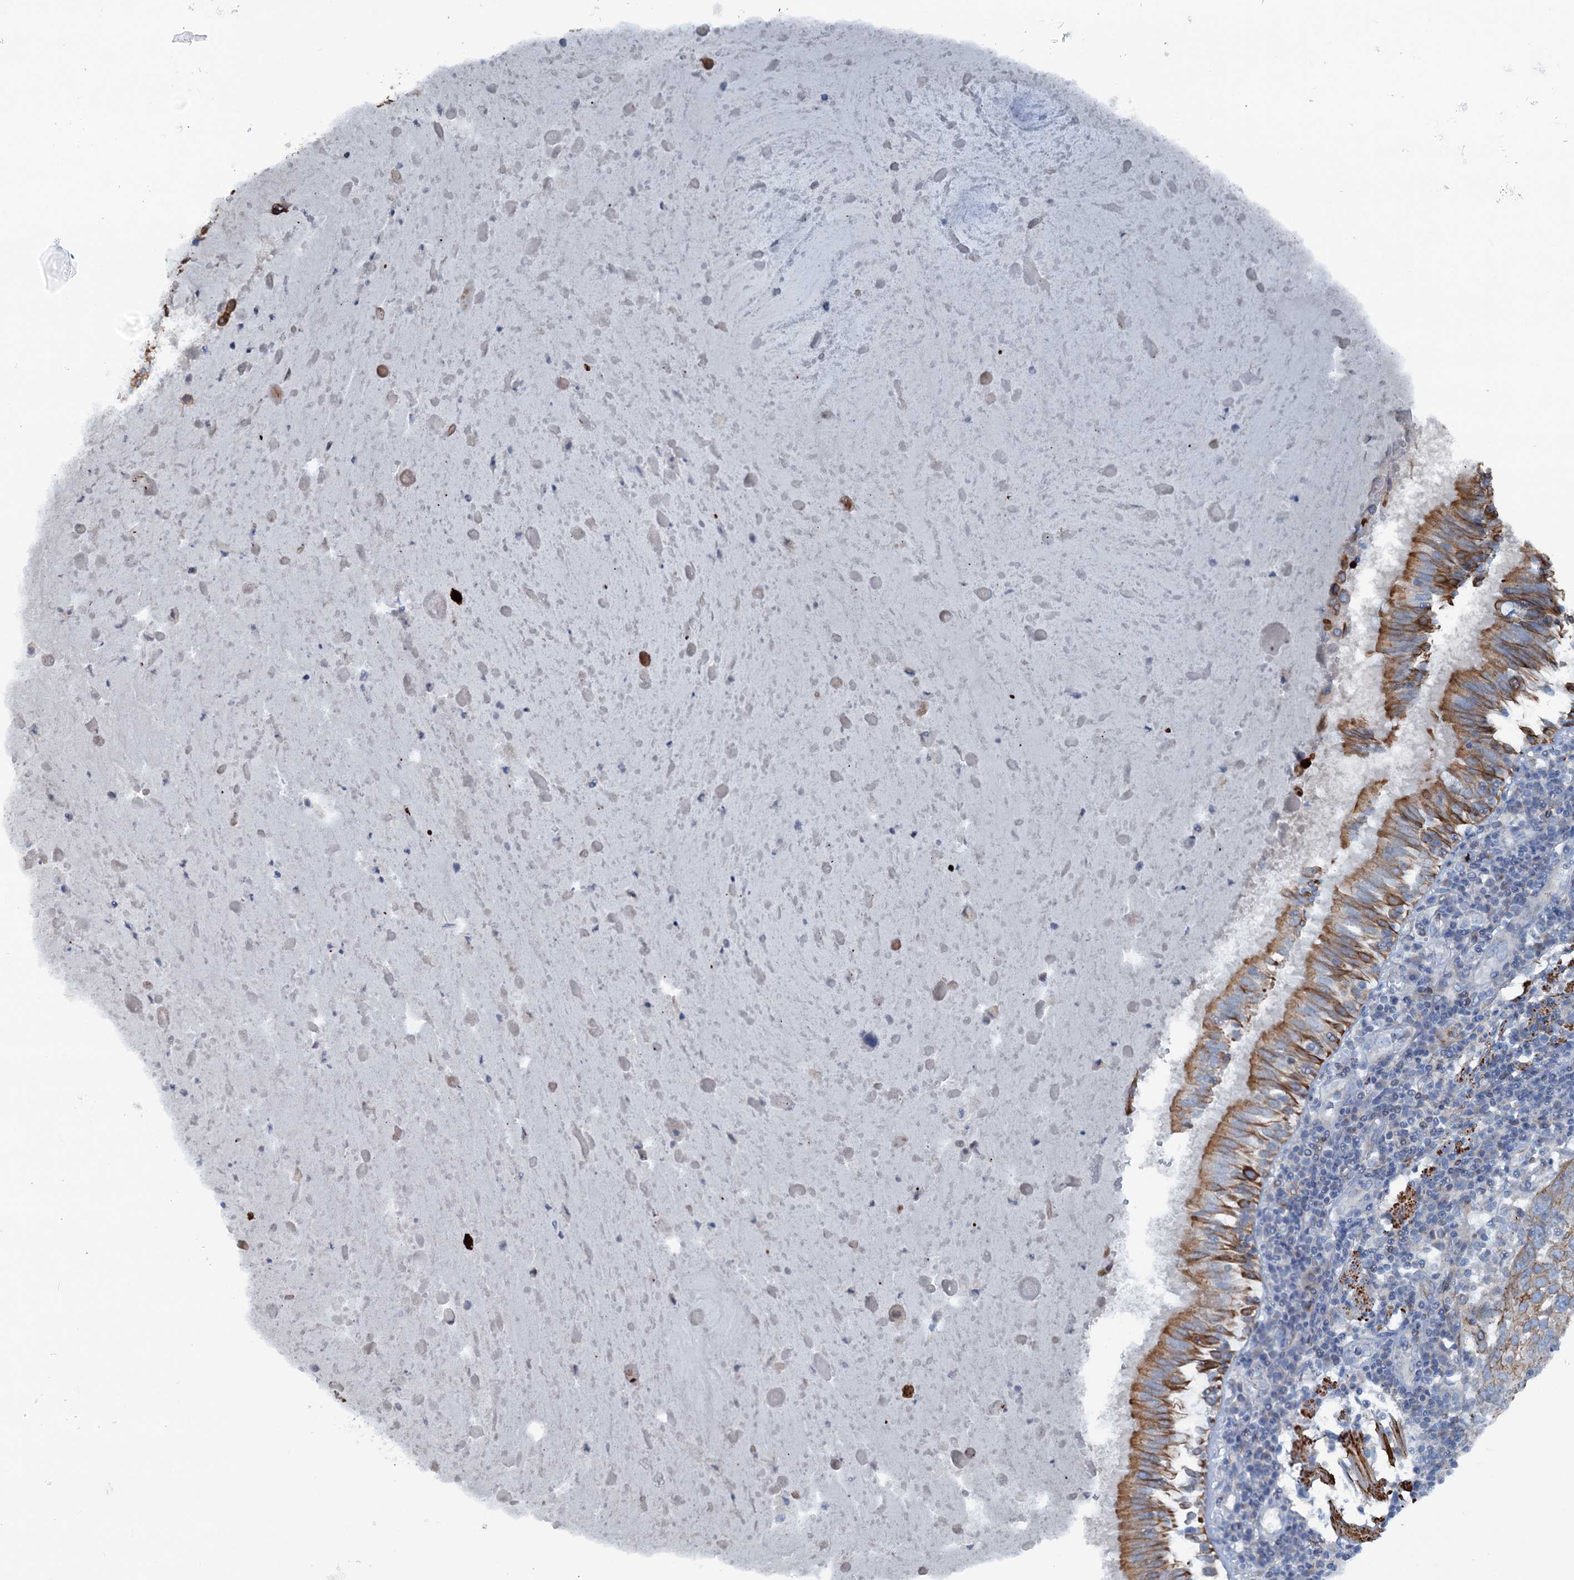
{"staining": {"intensity": "moderate", "quantity": ">75%", "location": "cytoplasmic/membranous"}, "tissue": "lung cancer", "cell_type": "Tumor cells", "image_type": "cancer", "snomed": [{"axis": "morphology", "description": "Squamous cell carcinoma, NOS"}, {"axis": "topography", "description": "Lung"}], "caption": "Protein expression analysis of lung squamous cell carcinoma reveals moderate cytoplasmic/membranous positivity in about >75% of tumor cells.", "gene": "CALCOCO1", "patient": {"sex": "male", "age": 65}}